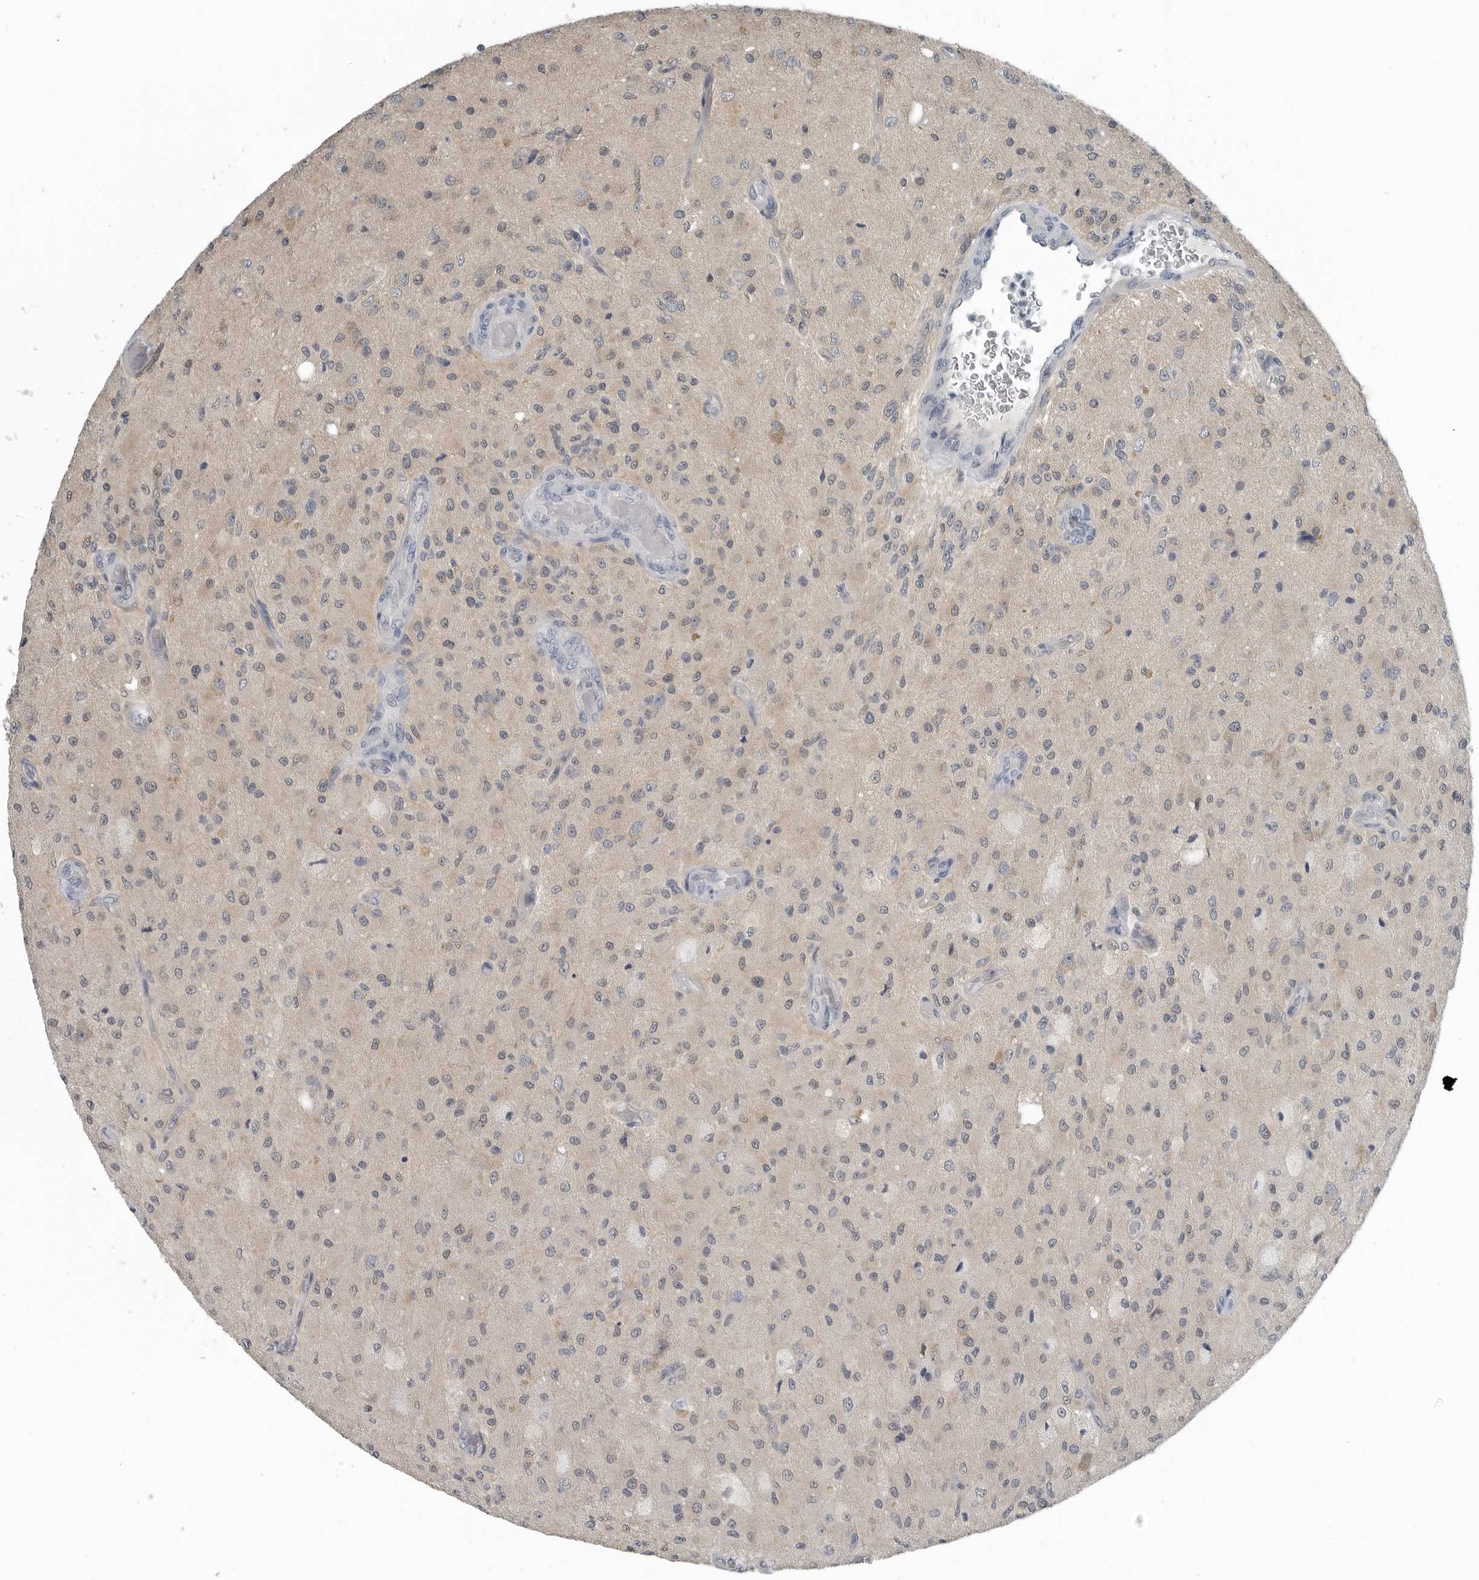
{"staining": {"intensity": "weak", "quantity": "<25%", "location": "nuclear"}, "tissue": "glioma", "cell_type": "Tumor cells", "image_type": "cancer", "snomed": [{"axis": "morphology", "description": "Normal tissue, NOS"}, {"axis": "morphology", "description": "Glioma, malignant, High grade"}, {"axis": "topography", "description": "Cerebral cortex"}], "caption": "Tumor cells show no significant staining in glioma. (IHC, brightfield microscopy, high magnification).", "gene": "KYAT1", "patient": {"sex": "male", "age": 77}}